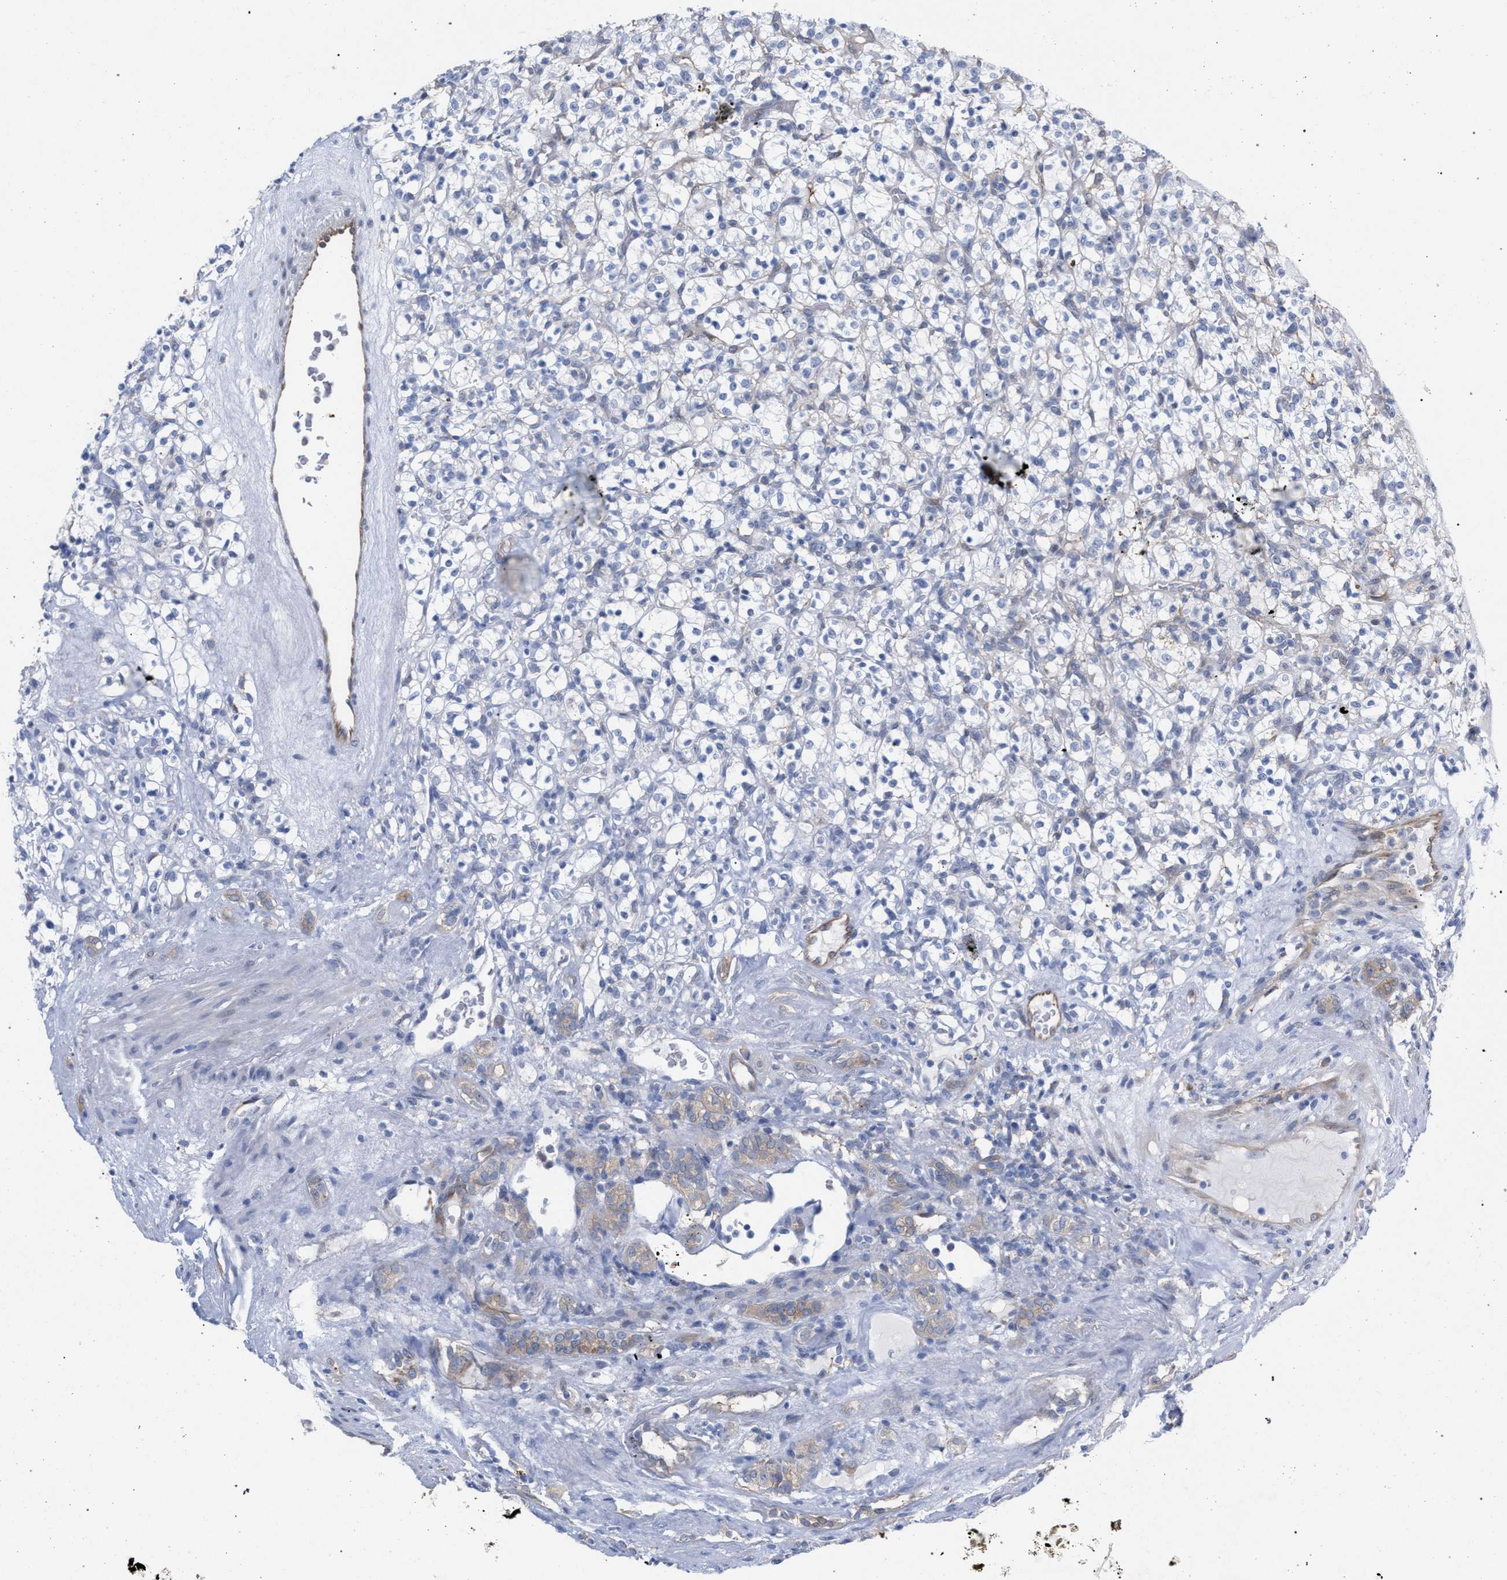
{"staining": {"intensity": "negative", "quantity": "none", "location": "none"}, "tissue": "renal cancer", "cell_type": "Tumor cells", "image_type": "cancer", "snomed": [{"axis": "morphology", "description": "Normal tissue, NOS"}, {"axis": "morphology", "description": "Adenocarcinoma, NOS"}, {"axis": "topography", "description": "Kidney"}], "caption": "Adenocarcinoma (renal) was stained to show a protein in brown. There is no significant positivity in tumor cells.", "gene": "FHOD3", "patient": {"sex": "female", "age": 72}}